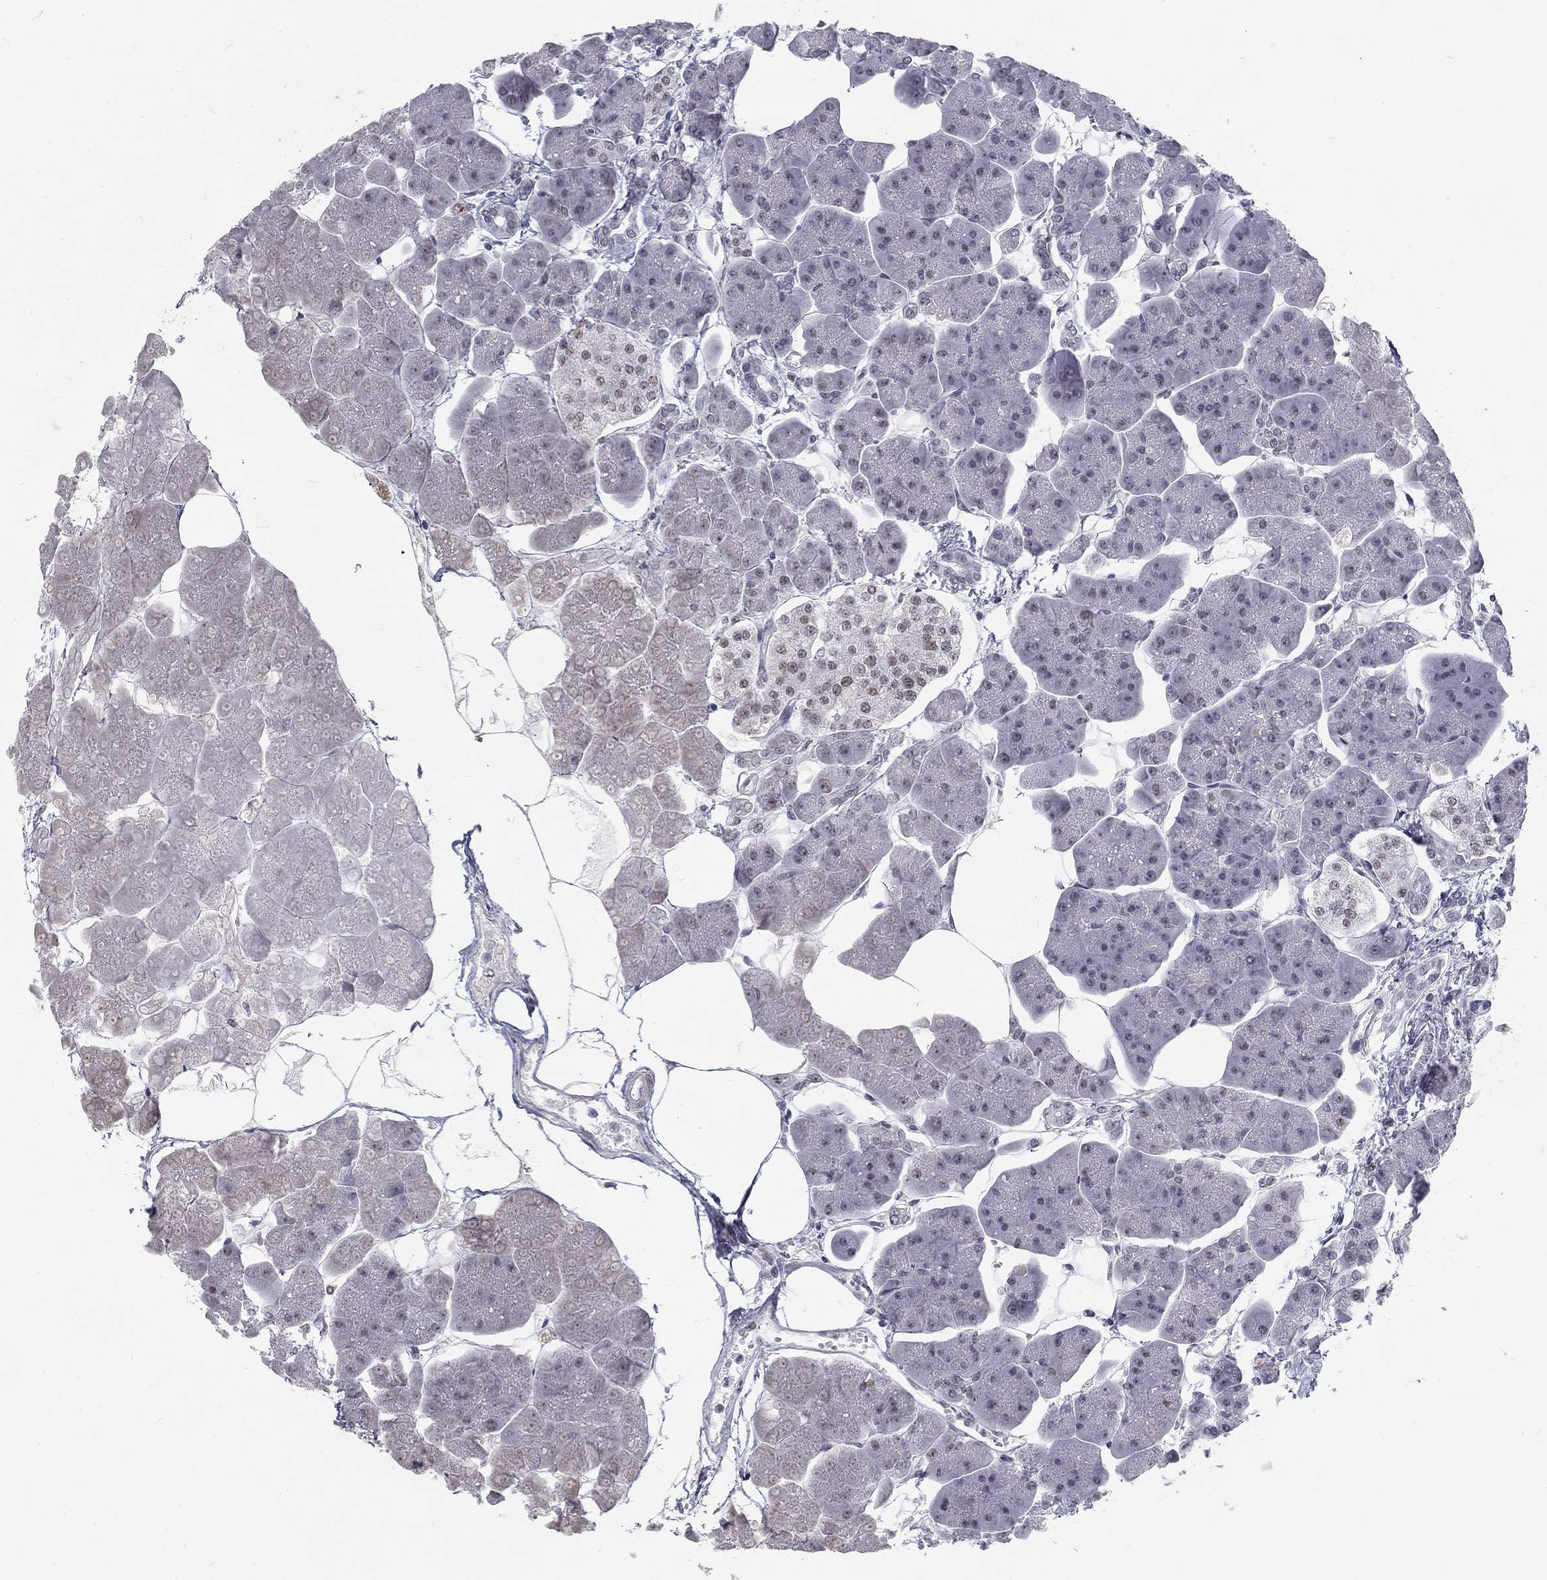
{"staining": {"intensity": "negative", "quantity": "none", "location": "none"}, "tissue": "pancreas", "cell_type": "Exocrine glandular cells", "image_type": "normal", "snomed": [{"axis": "morphology", "description": "Normal tissue, NOS"}, {"axis": "topography", "description": "Adipose tissue"}, {"axis": "topography", "description": "Pancreas"}, {"axis": "topography", "description": "Peripheral nerve tissue"}], "caption": "This is an immunohistochemistry micrograph of benign human pancreas. There is no staining in exocrine glandular cells.", "gene": "SNORC", "patient": {"sex": "female", "age": 58}}